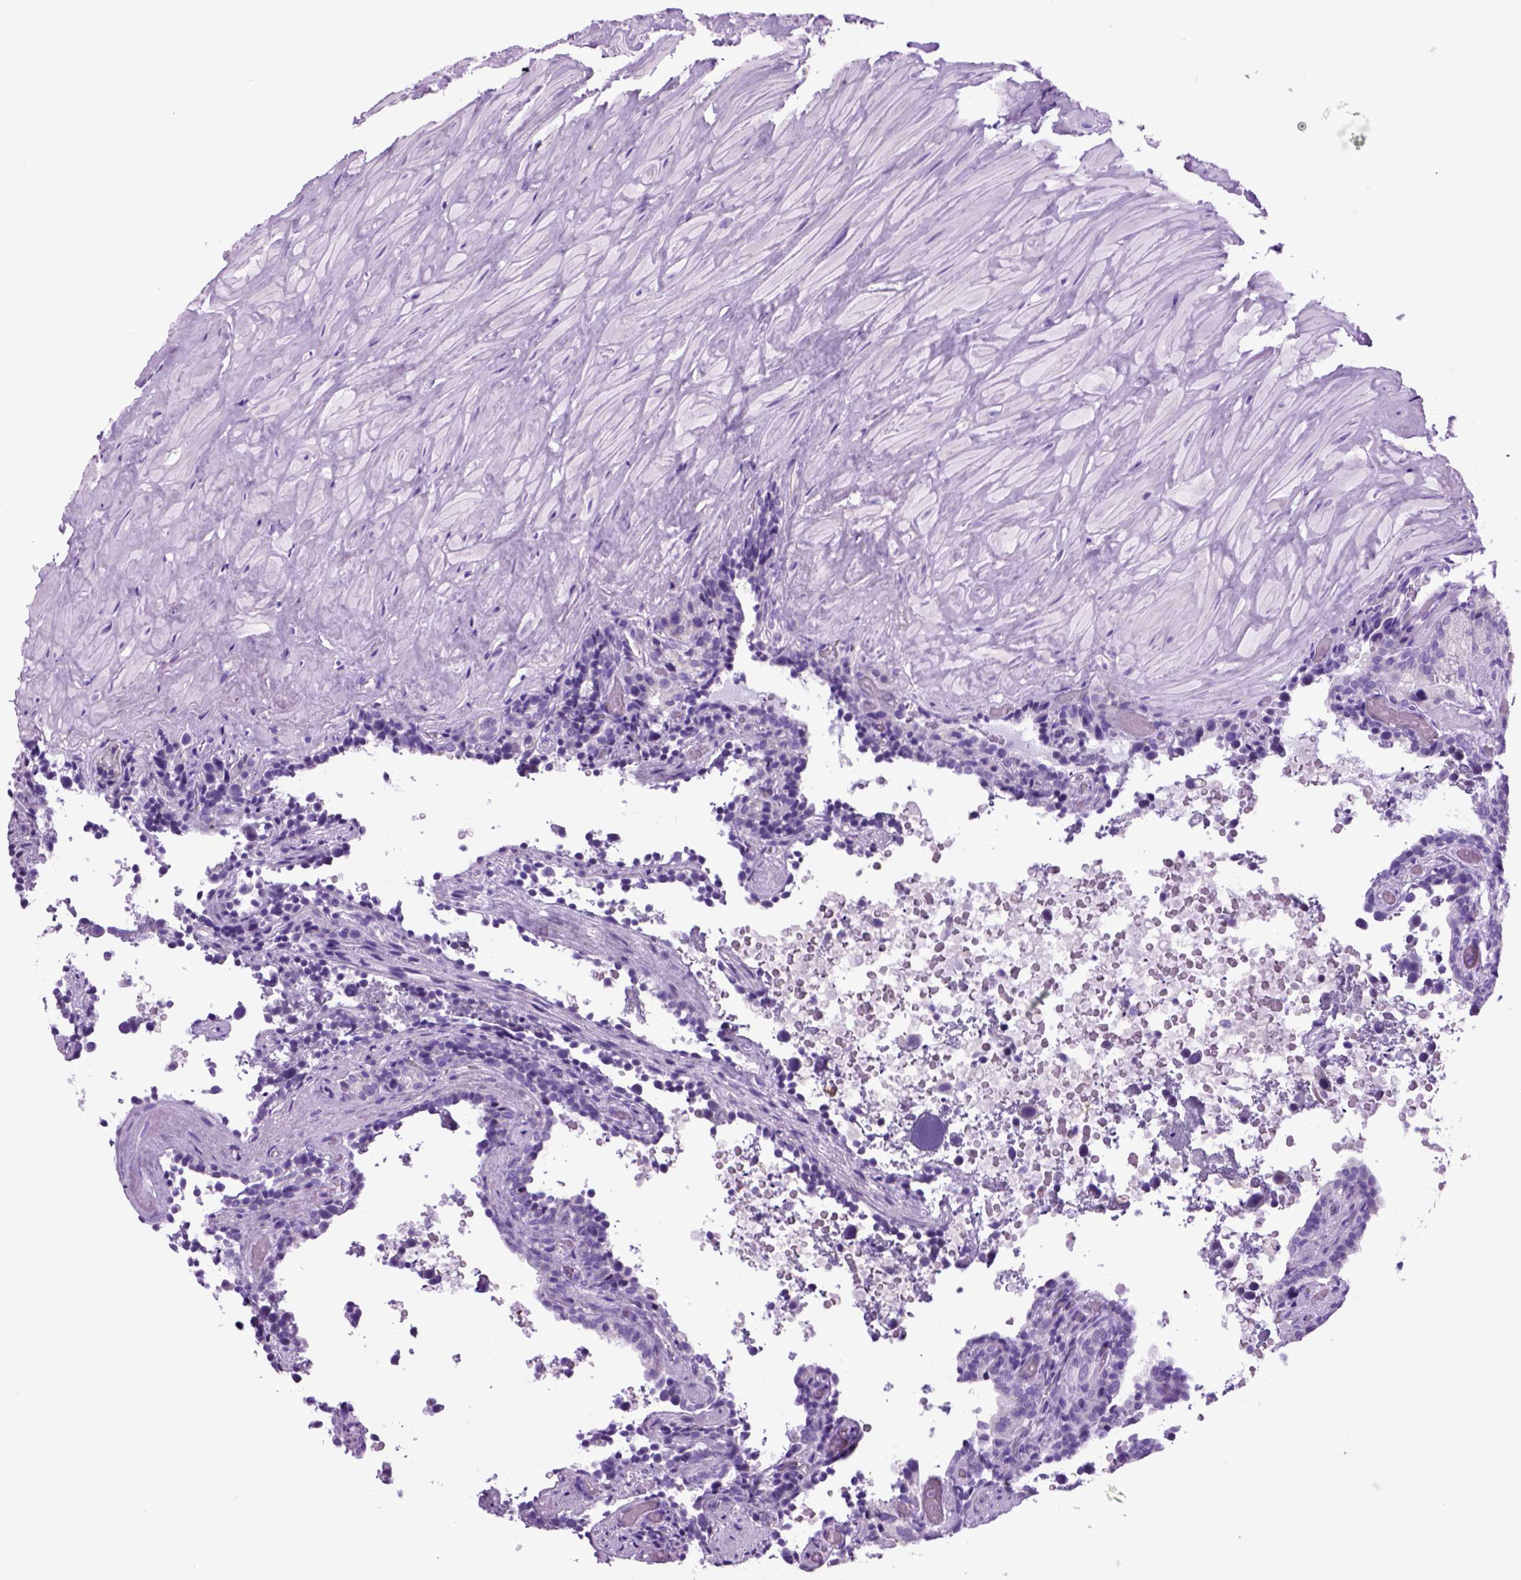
{"staining": {"intensity": "negative", "quantity": "none", "location": "none"}, "tissue": "seminal vesicle", "cell_type": "Glandular cells", "image_type": "normal", "snomed": [{"axis": "morphology", "description": "Normal tissue, NOS"}, {"axis": "topography", "description": "Seminal veicle"}], "caption": "Histopathology image shows no protein expression in glandular cells of unremarkable seminal vesicle.", "gene": "HHIPL2", "patient": {"sex": "male", "age": 60}}